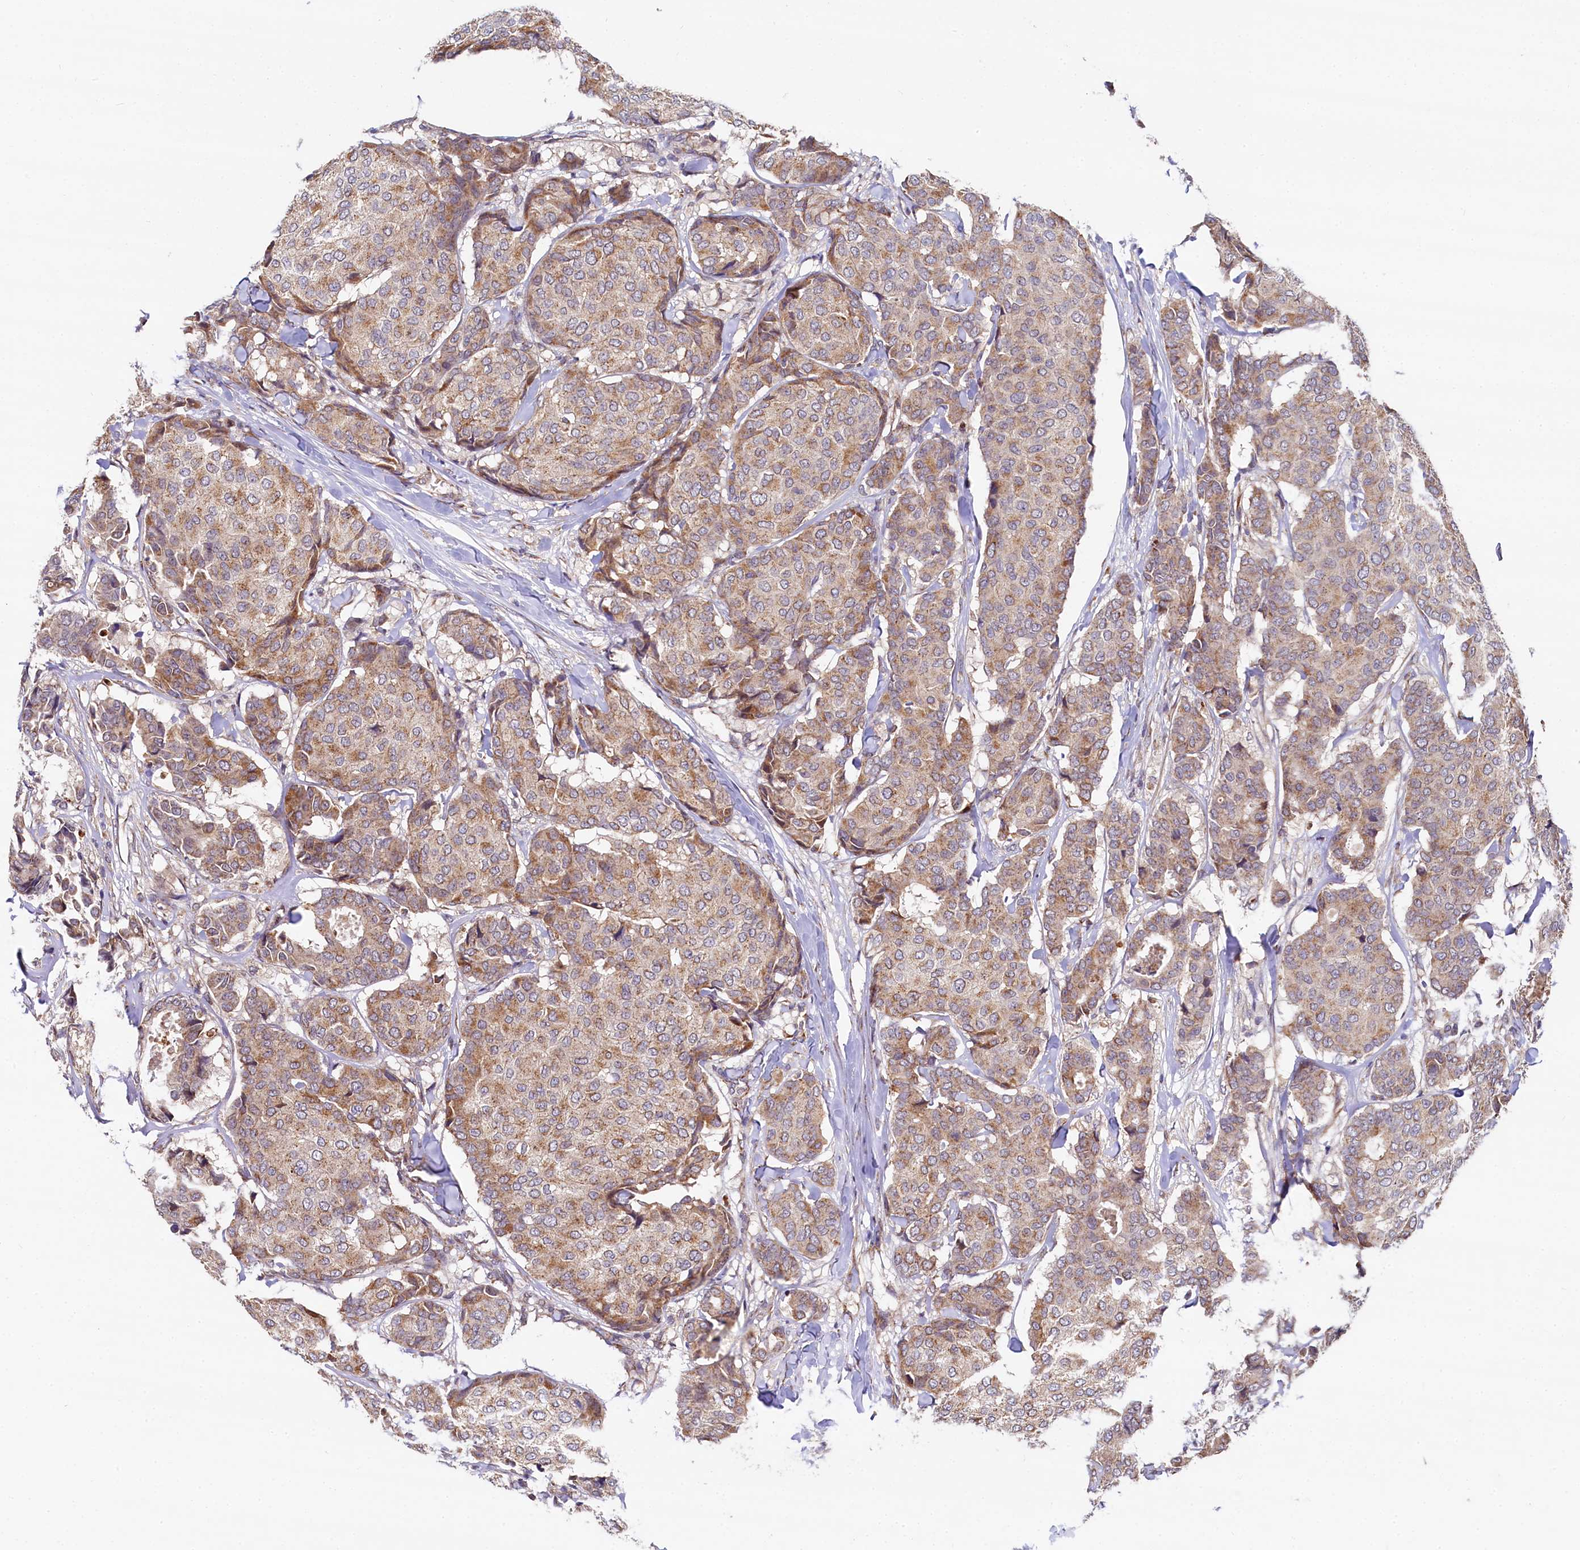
{"staining": {"intensity": "moderate", "quantity": ">75%", "location": "cytoplasmic/membranous"}, "tissue": "breast cancer", "cell_type": "Tumor cells", "image_type": "cancer", "snomed": [{"axis": "morphology", "description": "Duct carcinoma"}, {"axis": "topography", "description": "Breast"}], "caption": "Immunohistochemistry (IHC) histopathology image of intraductal carcinoma (breast) stained for a protein (brown), which shows medium levels of moderate cytoplasmic/membranous positivity in approximately >75% of tumor cells.", "gene": "SPRYD3", "patient": {"sex": "female", "age": 75}}